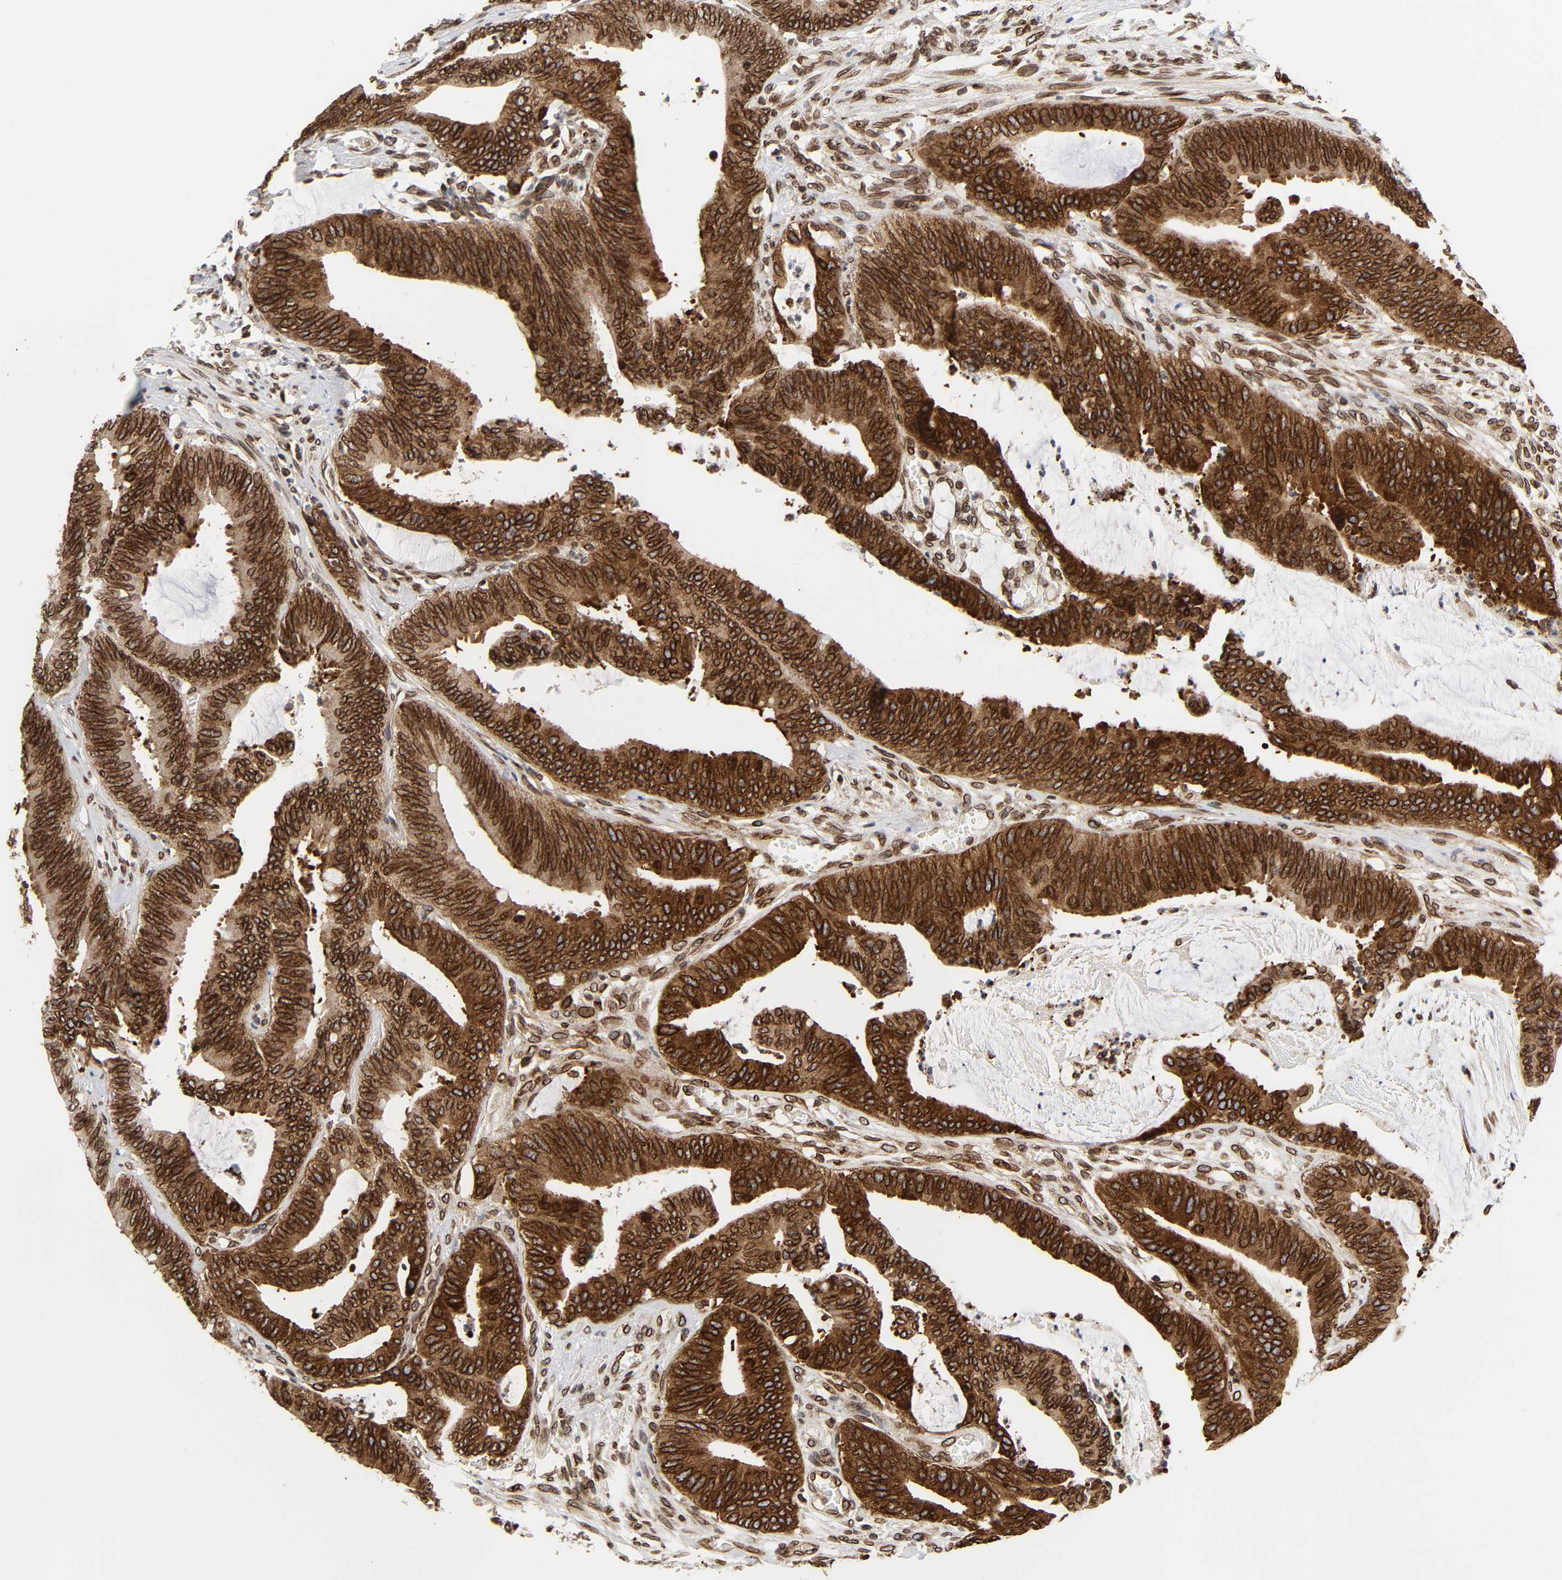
{"staining": {"intensity": "strong", "quantity": ">75%", "location": "cytoplasmic/membranous,nuclear"}, "tissue": "colorectal cancer", "cell_type": "Tumor cells", "image_type": "cancer", "snomed": [{"axis": "morphology", "description": "Adenocarcinoma, NOS"}, {"axis": "topography", "description": "Rectum"}], "caption": "Strong cytoplasmic/membranous and nuclear protein positivity is present in approximately >75% of tumor cells in colorectal adenocarcinoma.", "gene": "RANGAP1", "patient": {"sex": "female", "age": 66}}